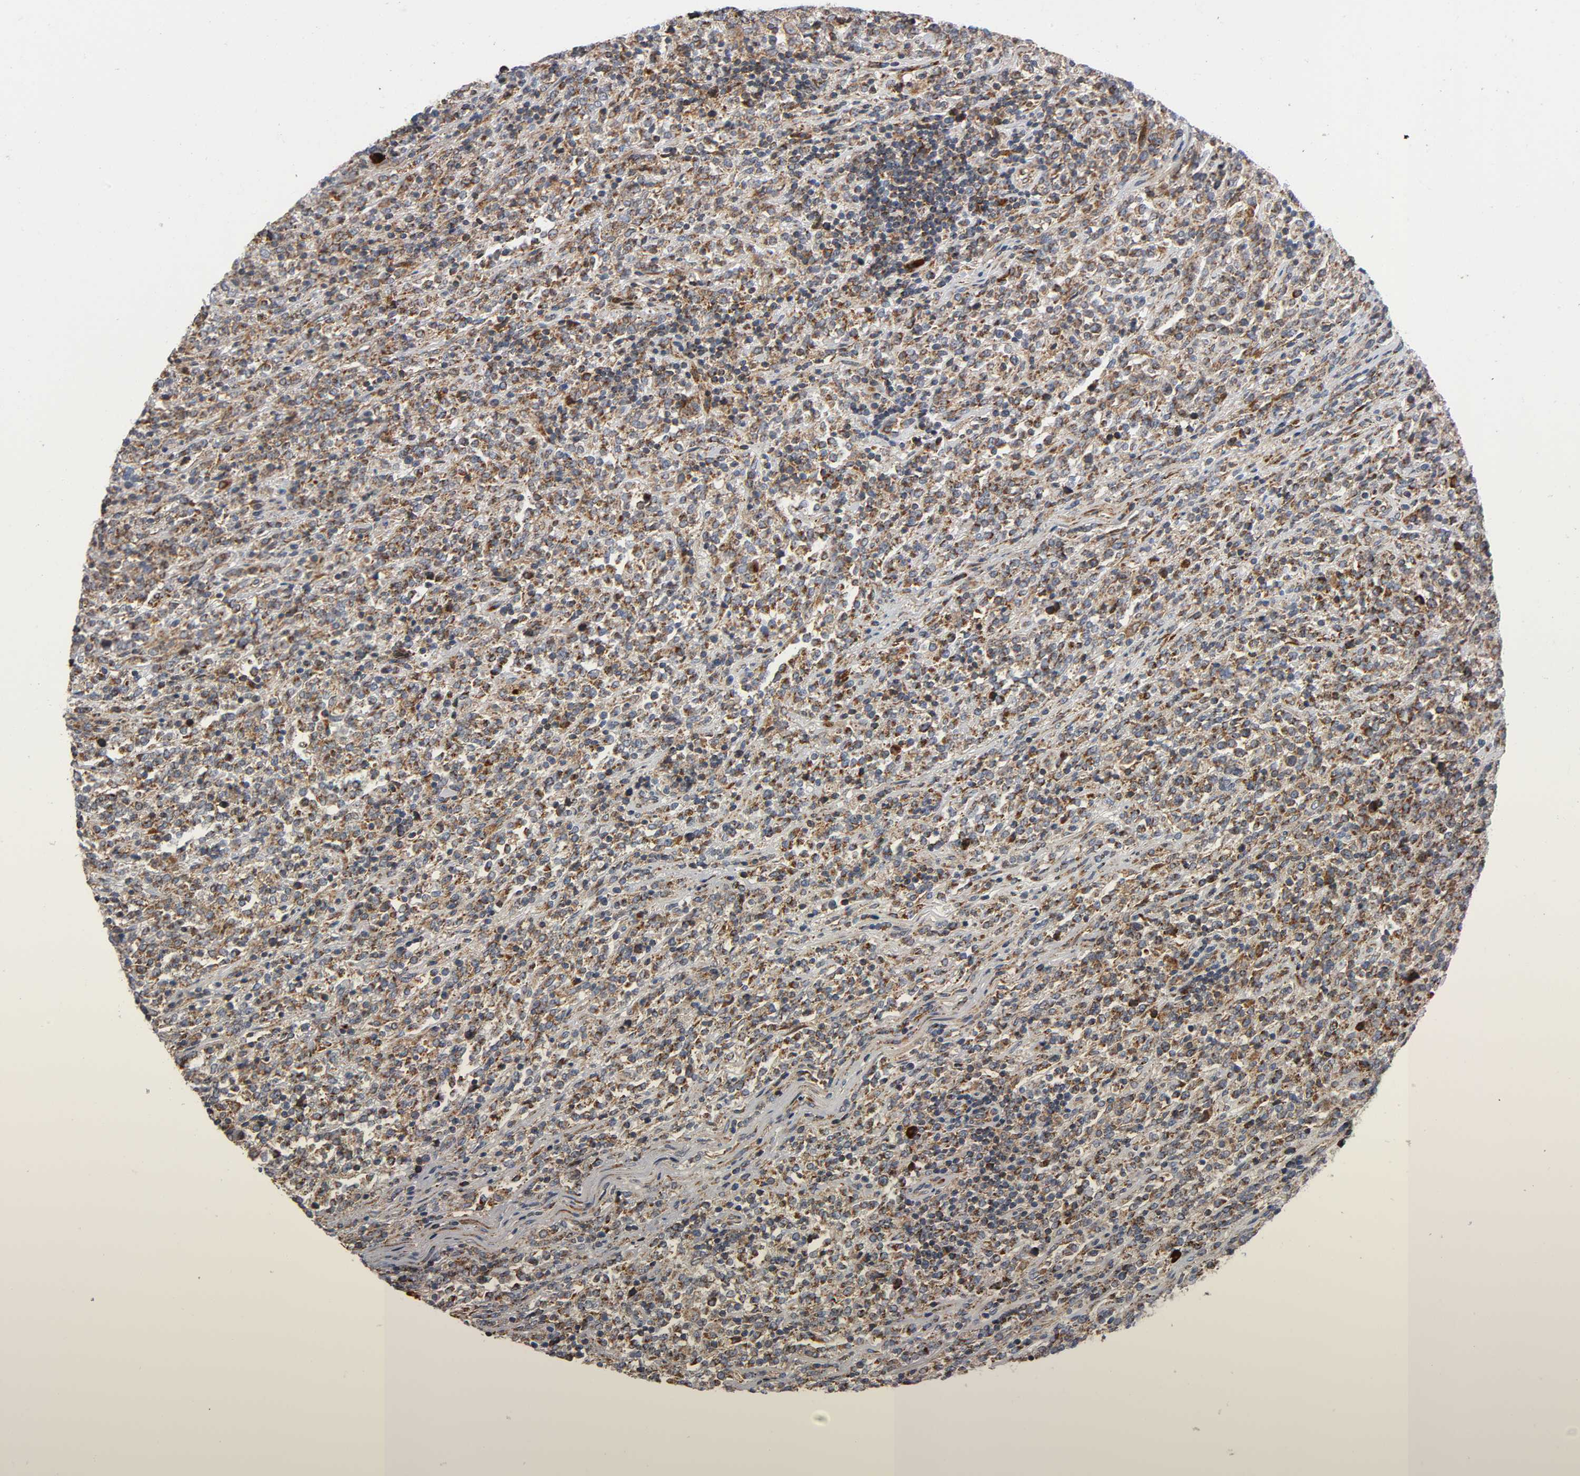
{"staining": {"intensity": "moderate", "quantity": "25%-75%", "location": "cytoplasmic/membranous"}, "tissue": "lymphoma", "cell_type": "Tumor cells", "image_type": "cancer", "snomed": [{"axis": "morphology", "description": "Malignant lymphoma, non-Hodgkin's type, High grade"}, {"axis": "topography", "description": "Soft tissue"}], "caption": "Immunohistochemical staining of human high-grade malignant lymphoma, non-Hodgkin's type reveals medium levels of moderate cytoplasmic/membranous staining in approximately 25%-75% of tumor cells.", "gene": "MAP3K1", "patient": {"sex": "male", "age": 18}}